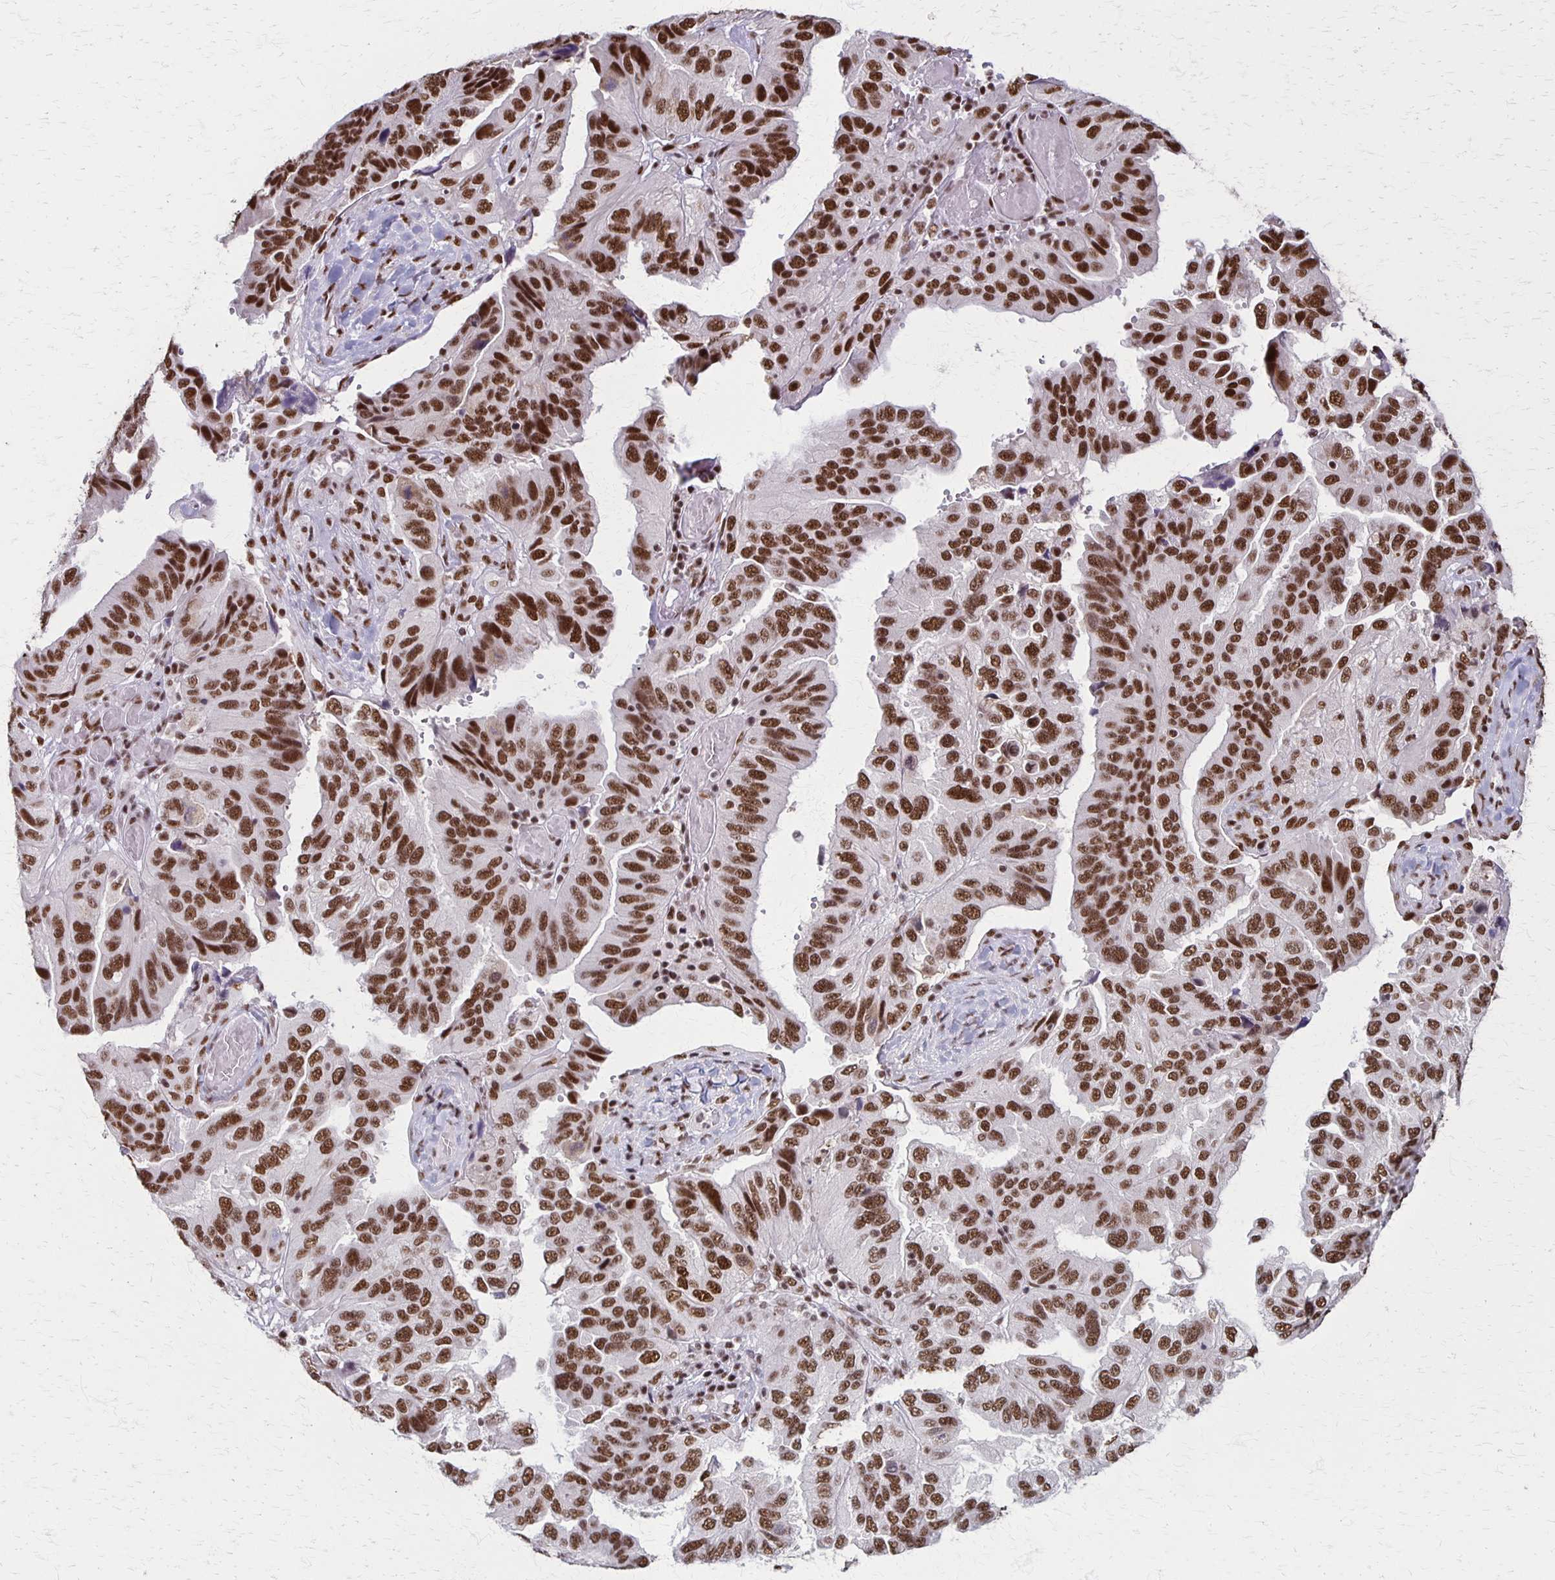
{"staining": {"intensity": "strong", "quantity": ">75%", "location": "nuclear"}, "tissue": "ovarian cancer", "cell_type": "Tumor cells", "image_type": "cancer", "snomed": [{"axis": "morphology", "description": "Cystadenocarcinoma, serous, NOS"}, {"axis": "topography", "description": "Ovary"}], "caption": "Immunohistochemical staining of human ovarian cancer (serous cystadenocarcinoma) displays strong nuclear protein expression in approximately >75% of tumor cells.", "gene": "XRCC6", "patient": {"sex": "female", "age": 79}}